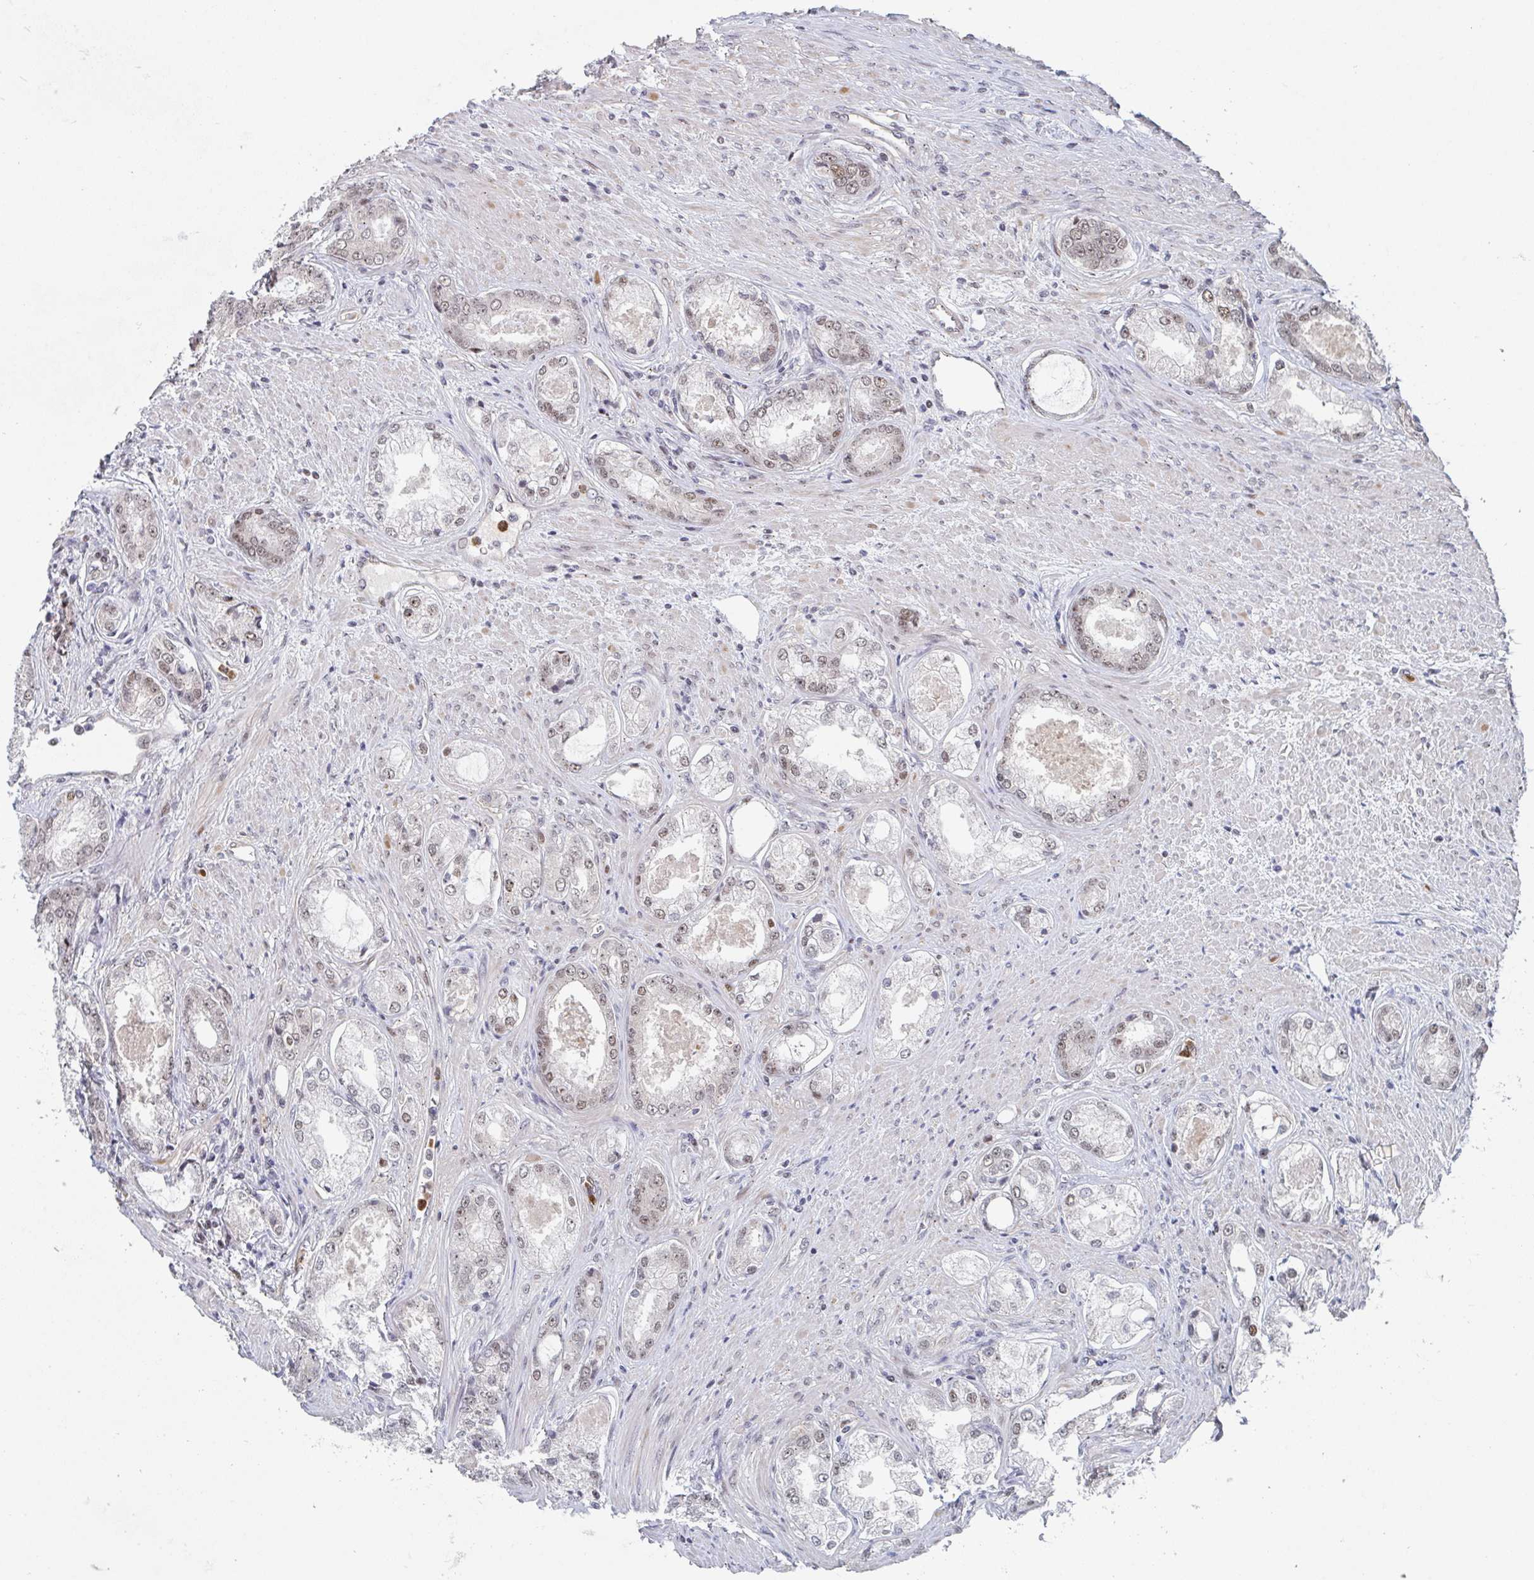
{"staining": {"intensity": "weak", "quantity": "25%-75%", "location": "nuclear"}, "tissue": "prostate cancer", "cell_type": "Tumor cells", "image_type": "cancer", "snomed": [{"axis": "morphology", "description": "Adenocarcinoma, Low grade"}, {"axis": "topography", "description": "Prostate"}], "caption": "Immunohistochemical staining of prostate cancer shows weak nuclear protein positivity in approximately 25%-75% of tumor cells.", "gene": "RNF212", "patient": {"sex": "male", "age": 68}}